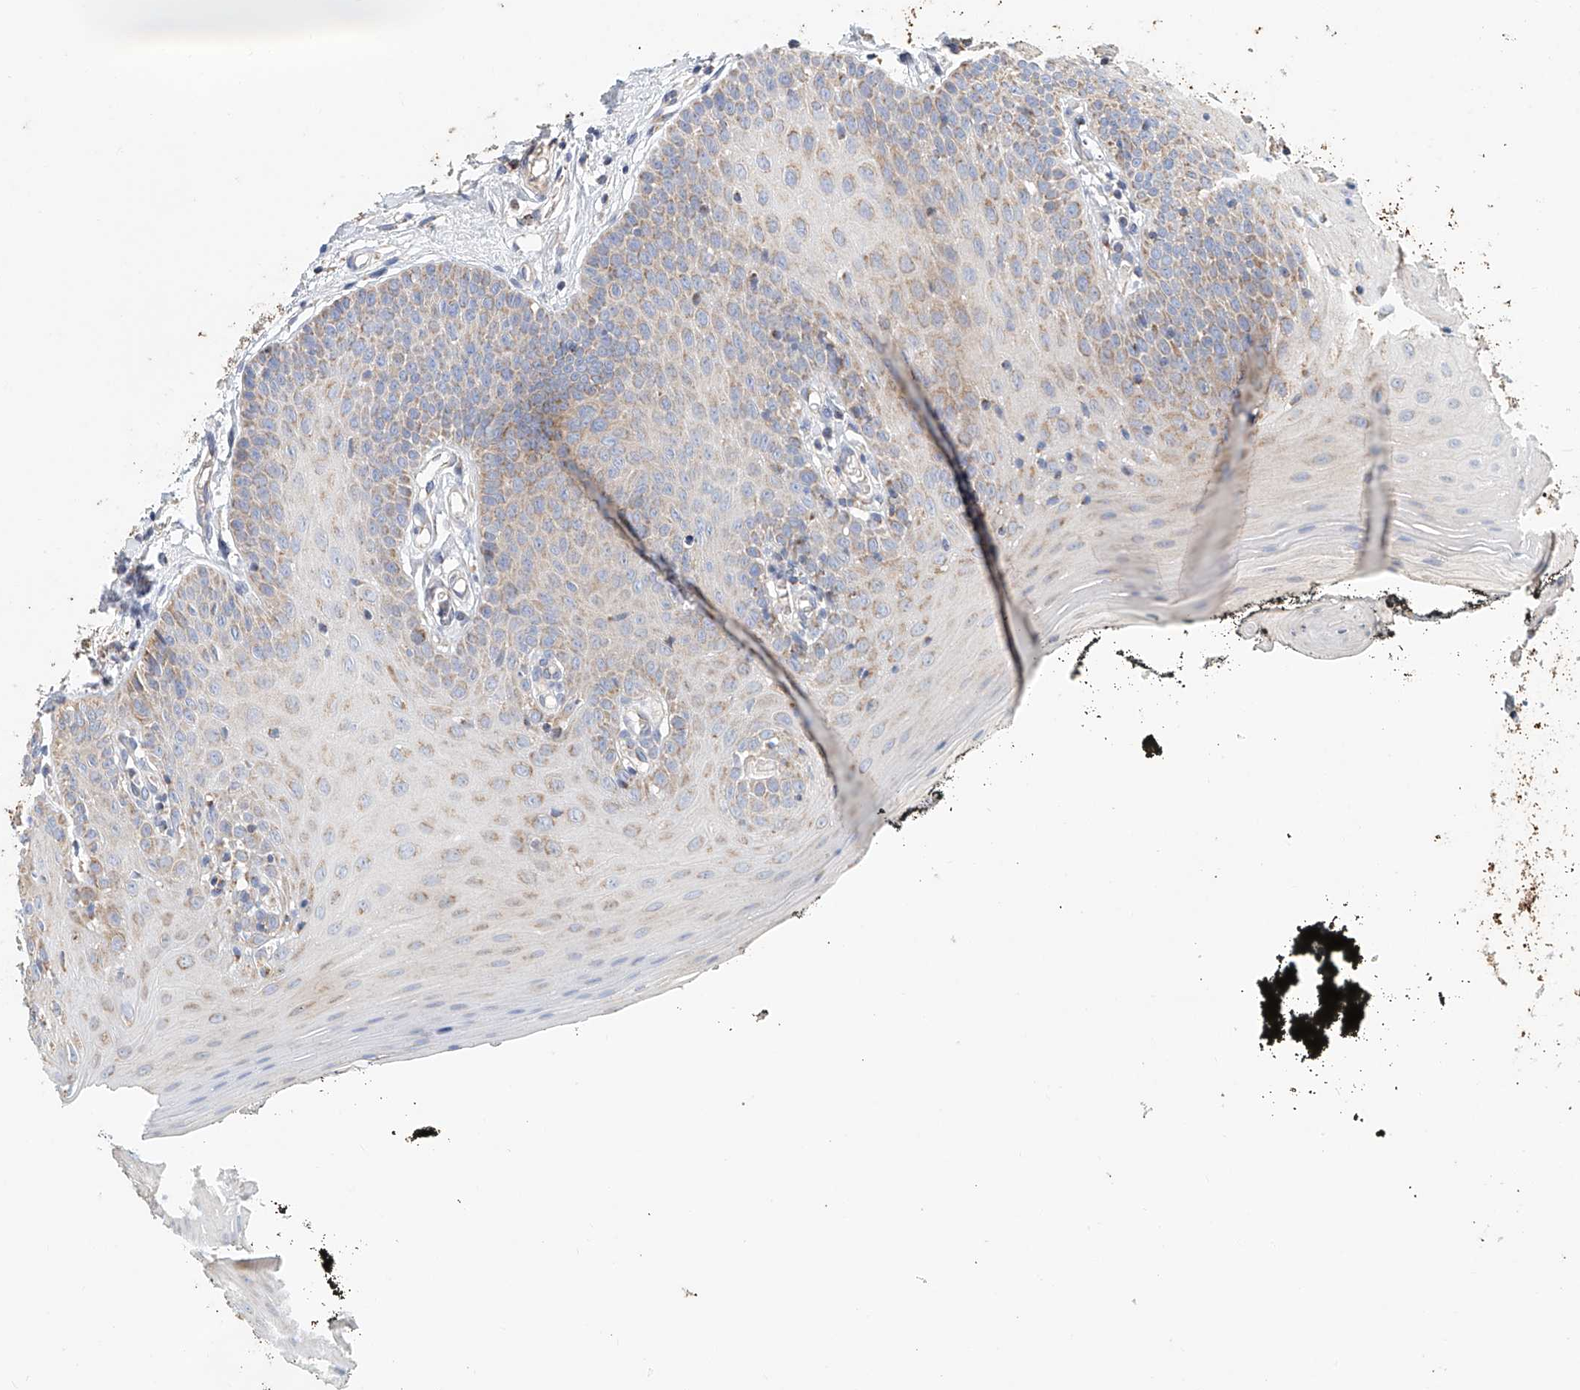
{"staining": {"intensity": "weak", "quantity": "25%-75%", "location": "cytoplasmic/membranous"}, "tissue": "oral mucosa", "cell_type": "Squamous epithelial cells", "image_type": "normal", "snomed": [{"axis": "morphology", "description": "Normal tissue, NOS"}, {"axis": "topography", "description": "Oral tissue"}], "caption": "A brown stain highlights weak cytoplasmic/membranous positivity of a protein in squamous epithelial cells of normal human oral mucosa.", "gene": "MCL1", "patient": {"sex": "male", "age": 74}}